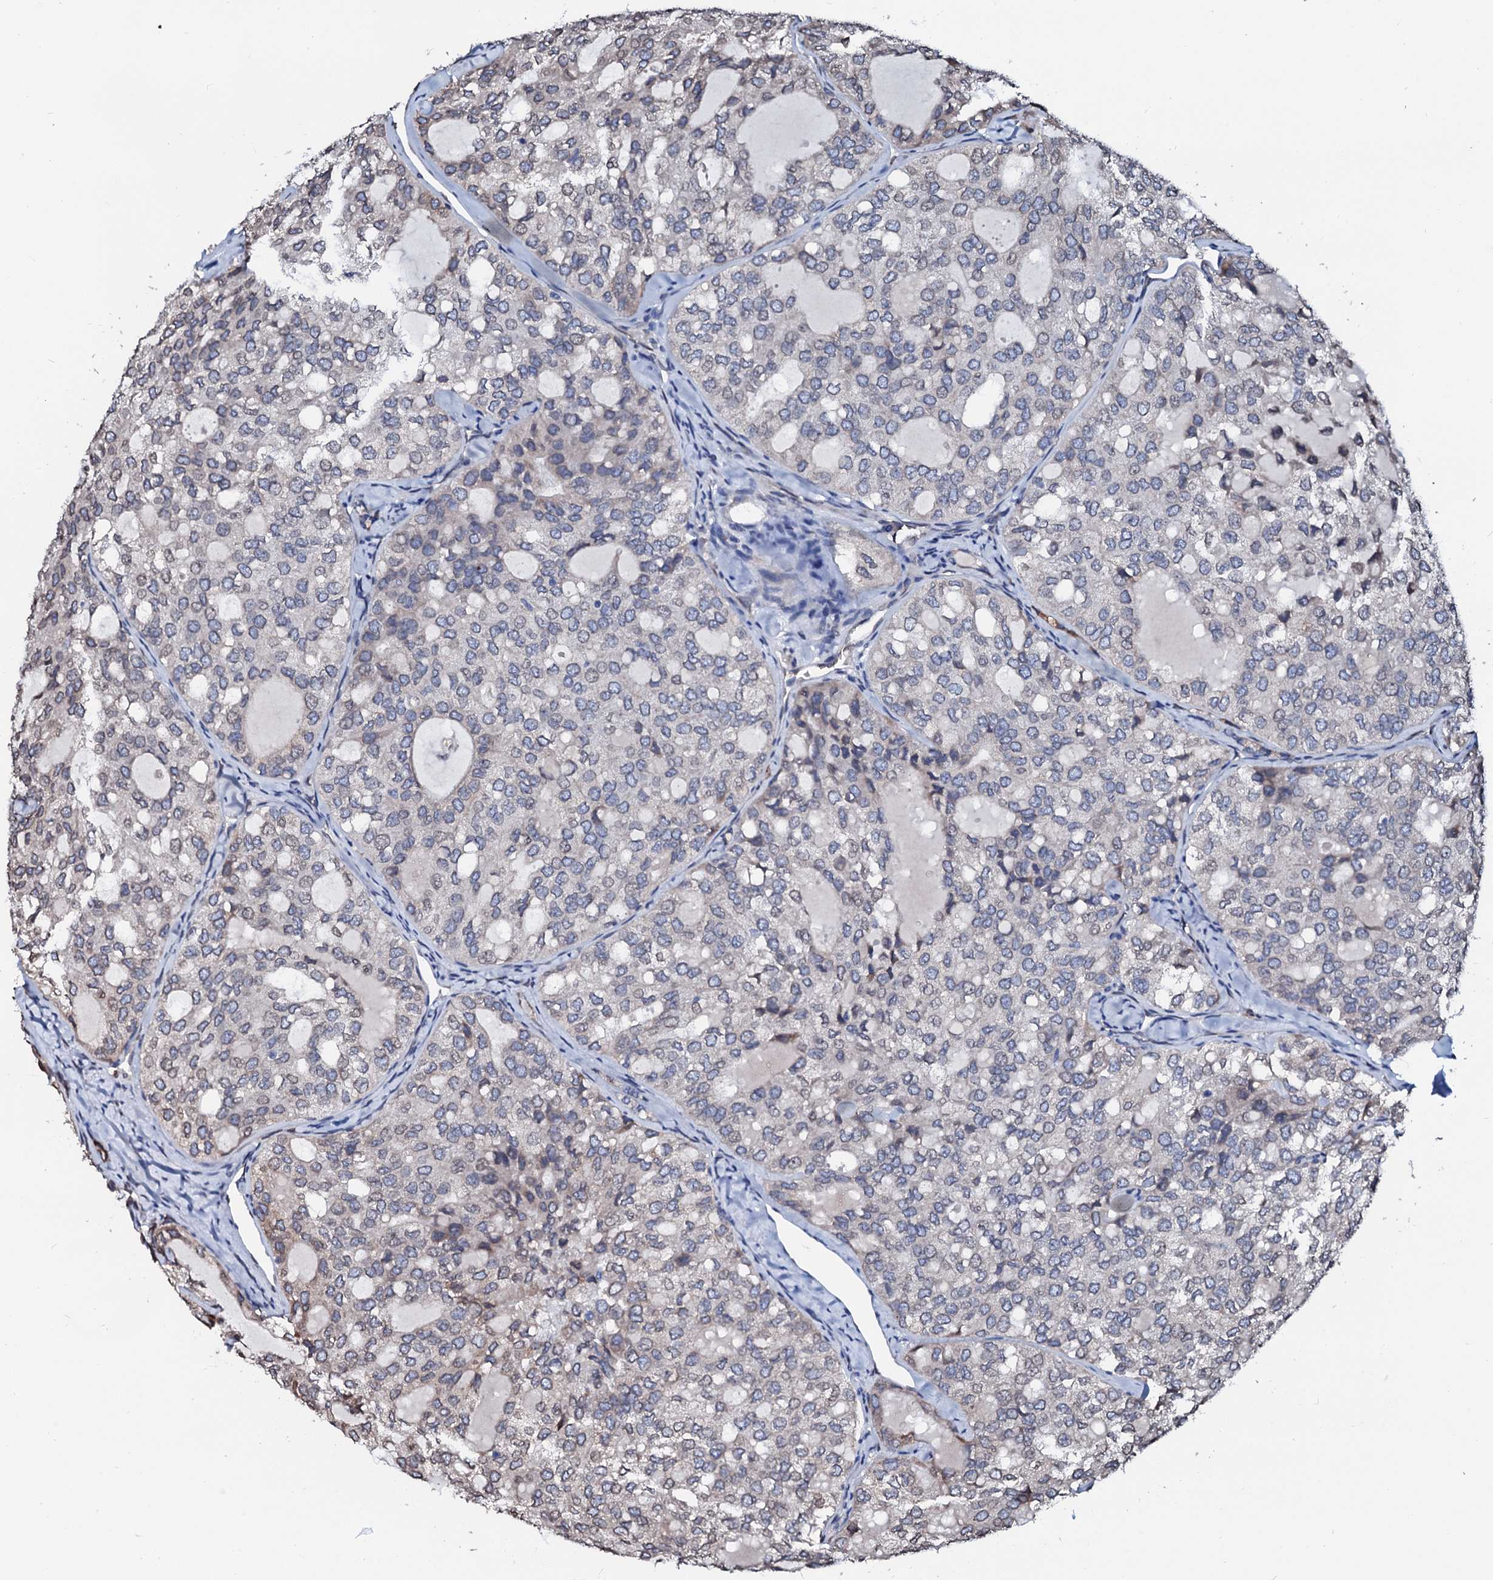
{"staining": {"intensity": "negative", "quantity": "none", "location": "none"}, "tissue": "thyroid cancer", "cell_type": "Tumor cells", "image_type": "cancer", "snomed": [{"axis": "morphology", "description": "Follicular adenoma carcinoma, NOS"}, {"axis": "topography", "description": "Thyroid gland"}], "caption": "Tumor cells are negative for brown protein staining in thyroid follicular adenoma carcinoma.", "gene": "NRP2", "patient": {"sex": "male", "age": 75}}